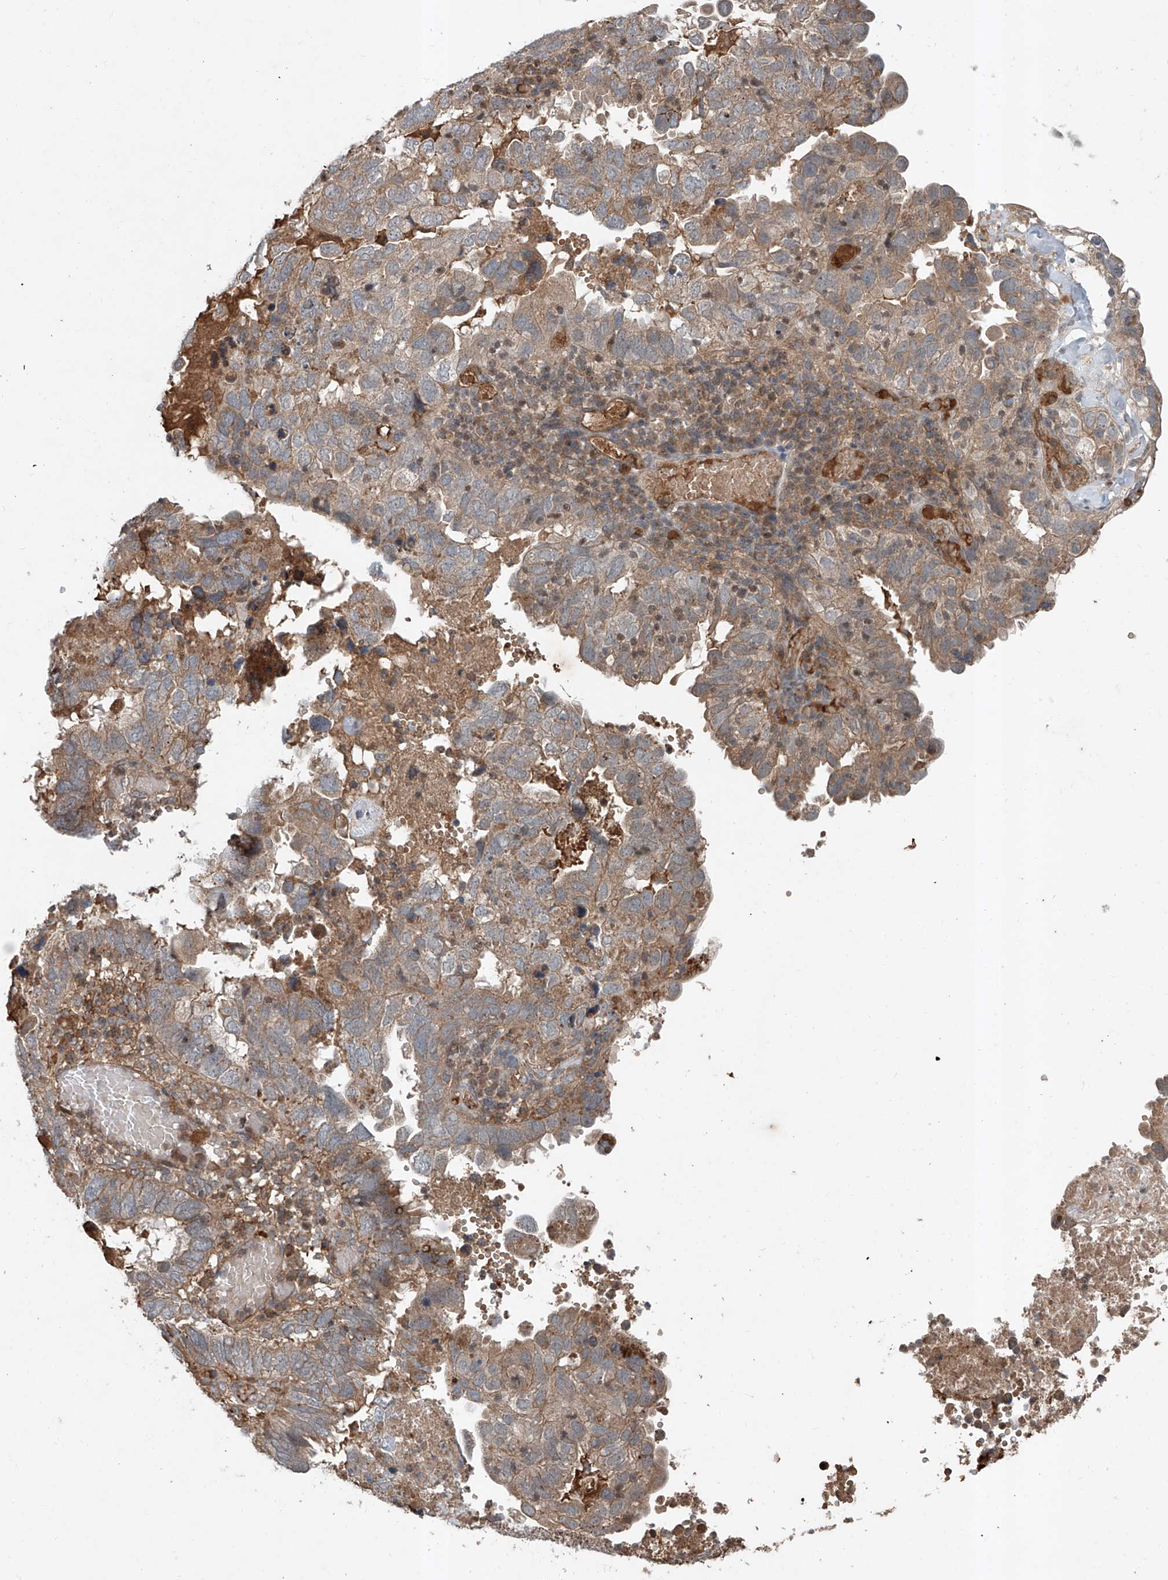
{"staining": {"intensity": "moderate", "quantity": ">75%", "location": "cytoplasmic/membranous"}, "tissue": "endometrial cancer", "cell_type": "Tumor cells", "image_type": "cancer", "snomed": [{"axis": "morphology", "description": "Adenocarcinoma, NOS"}, {"axis": "topography", "description": "Uterus"}], "caption": "Human endometrial cancer (adenocarcinoma) stained with a protein marker displays moderate staining in tumor cells.", "gene": "ADAM23", "patient": {"sex": "female", "age": 77}}